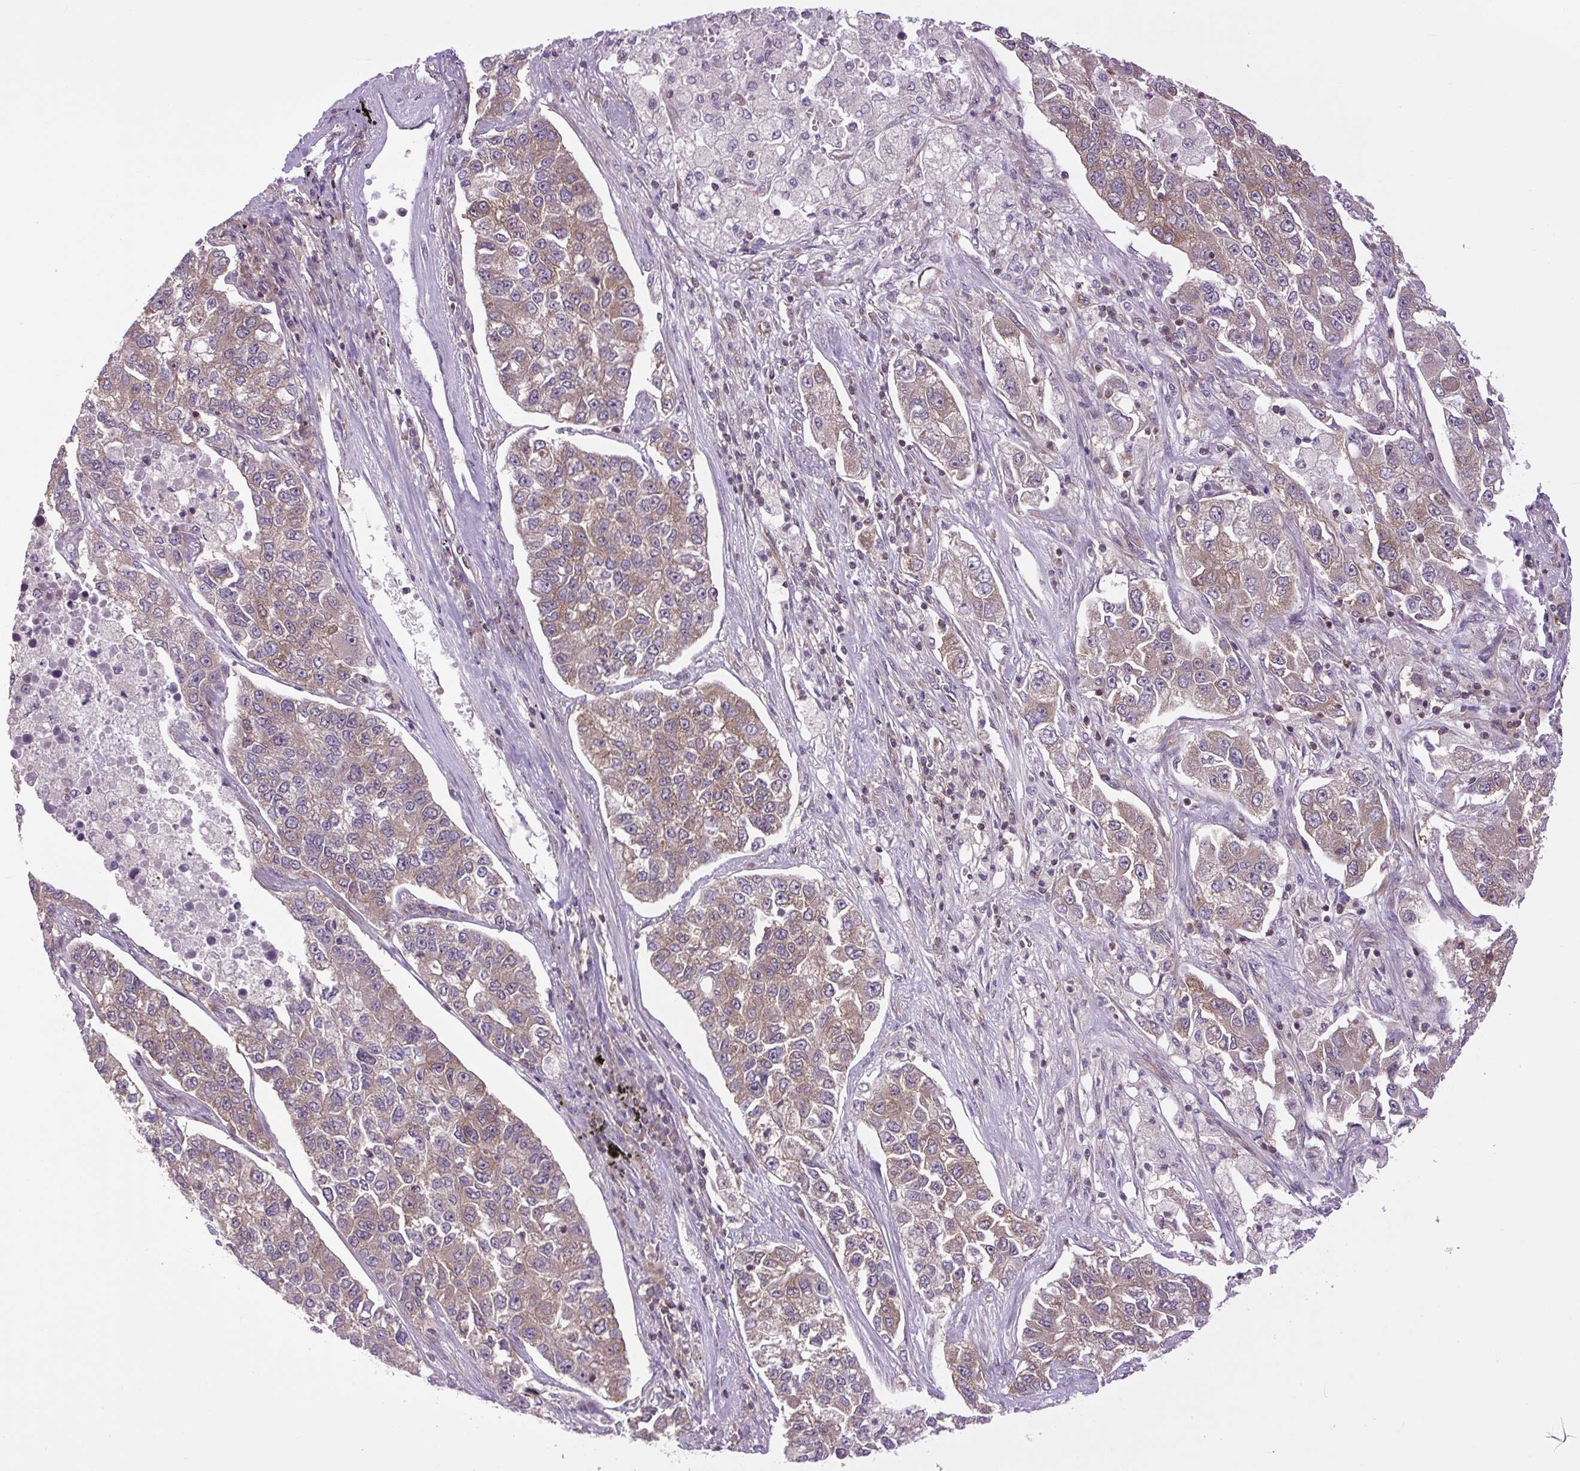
{"staining": {"intensity": "moderate", "quantity": ">75%", "location": "cytoplasmic/membranous"}, "tissue": "lung cancer", "cell_type": "Tumor cells", "image_type": "cancer", "snomed": [{"axis": "morphology", "description": "Adenocarcinoma, NOS"}, {"axis": "topography", "description": "Lung"}], "caption": "The immunohistochemical stain labels moderate cytoplasmic/membranous positivity in tumor cells of lung cancer tissue.", "gene": "PLCG1", "patient": {"sex": "male", "age": 49}}